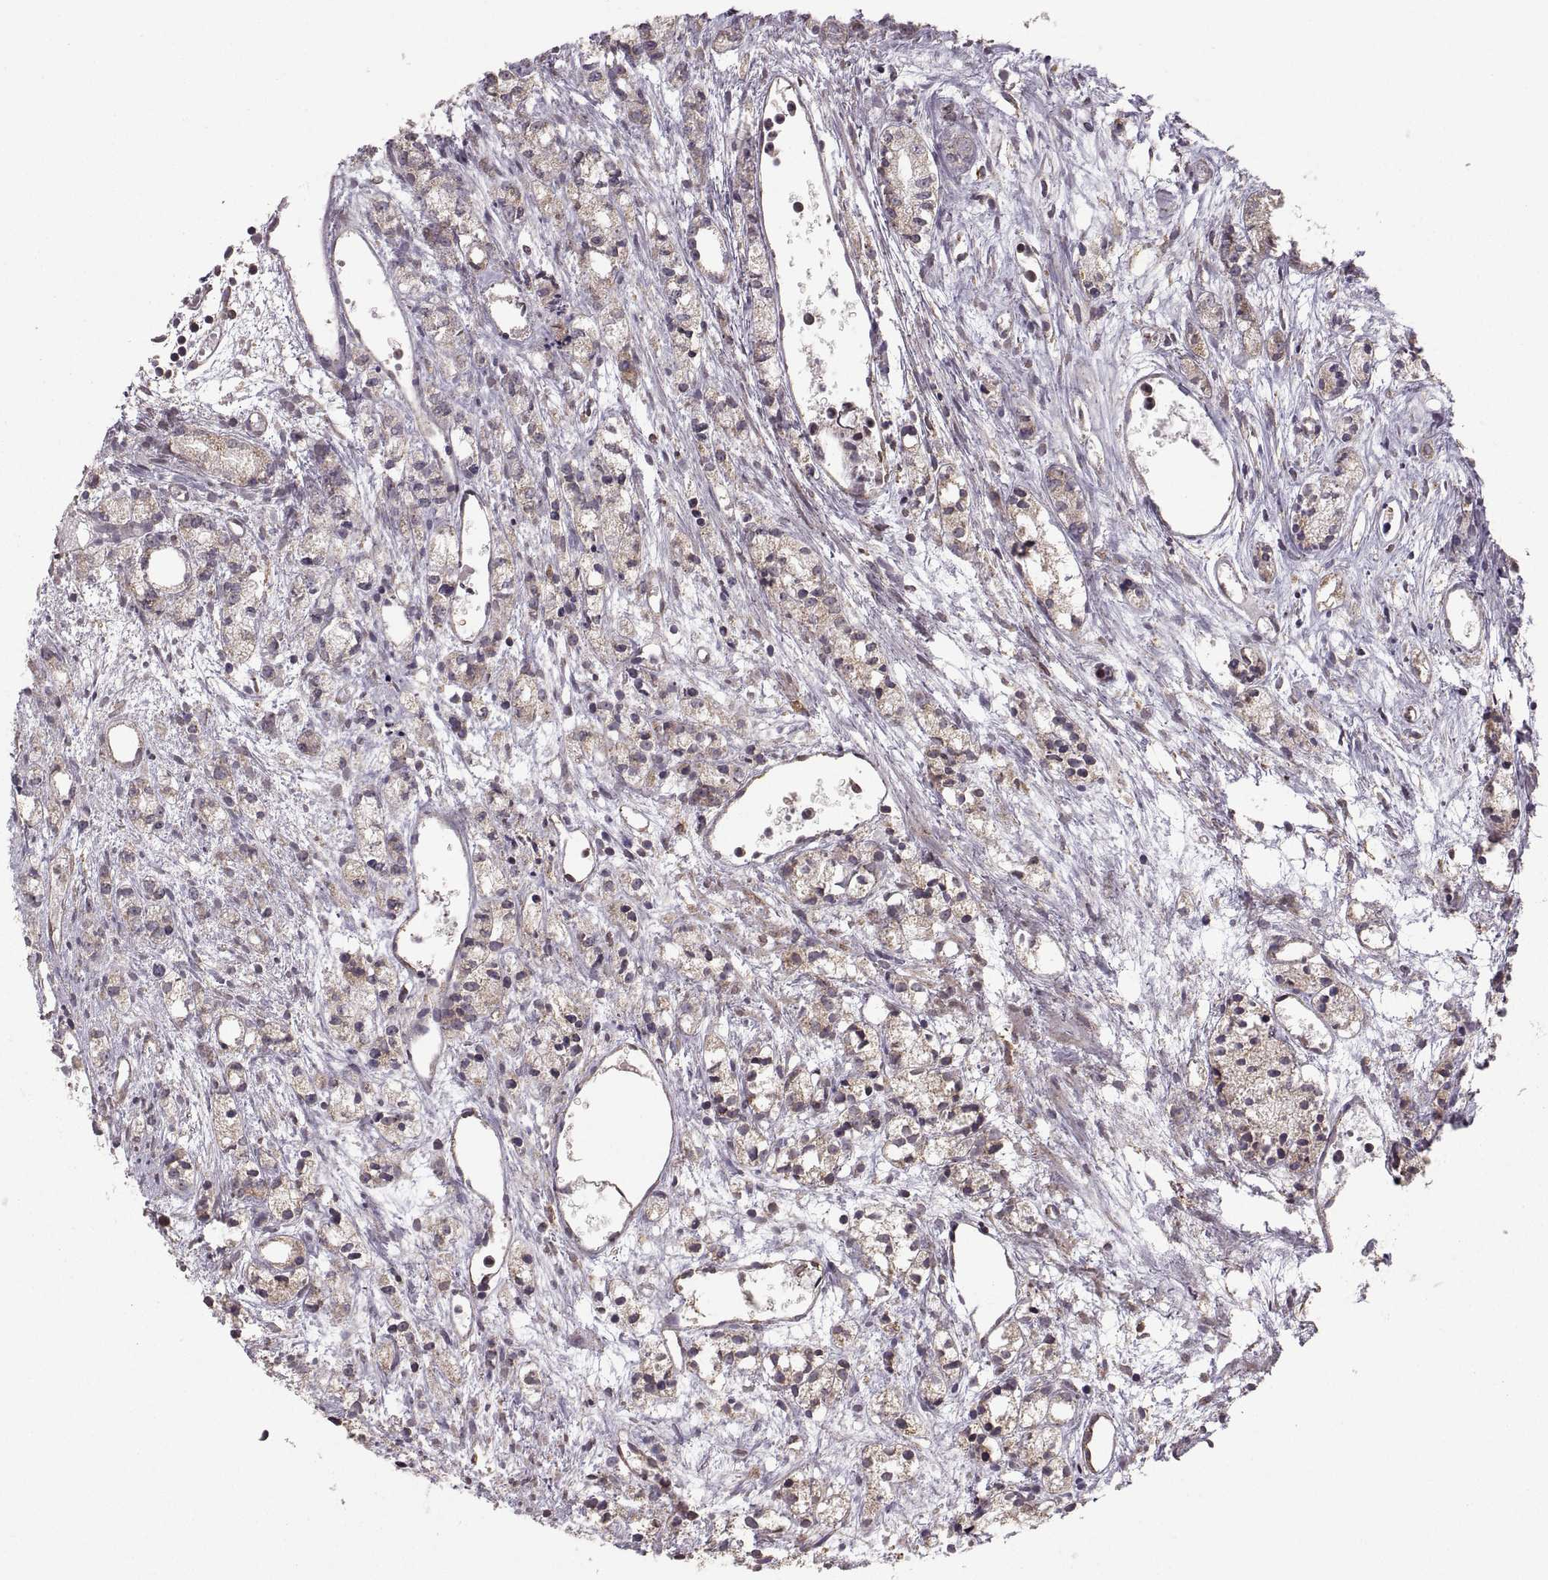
{"staining": {"intensity": "moderate", "quantity": "<25%", "location": "cytoplasmic/membranous"}, "tissue": "prostate cancer", "cell_type": "Tumor cells", "image_type": "cancer", "snomed": [{"axis": "morphology", "description": "Adenocarcinoma, Medium grade"}, {"axis": "topography", "description": "Prostate"}], "caption": "Moderate cytoplasmic/membranous positivity is seen in about <25% of tumor cells in prostate cancer (adenocarcinoma (medium-grade)).", "gene": "PDIA3", "patient": {"sex": "male", "age": 74}}